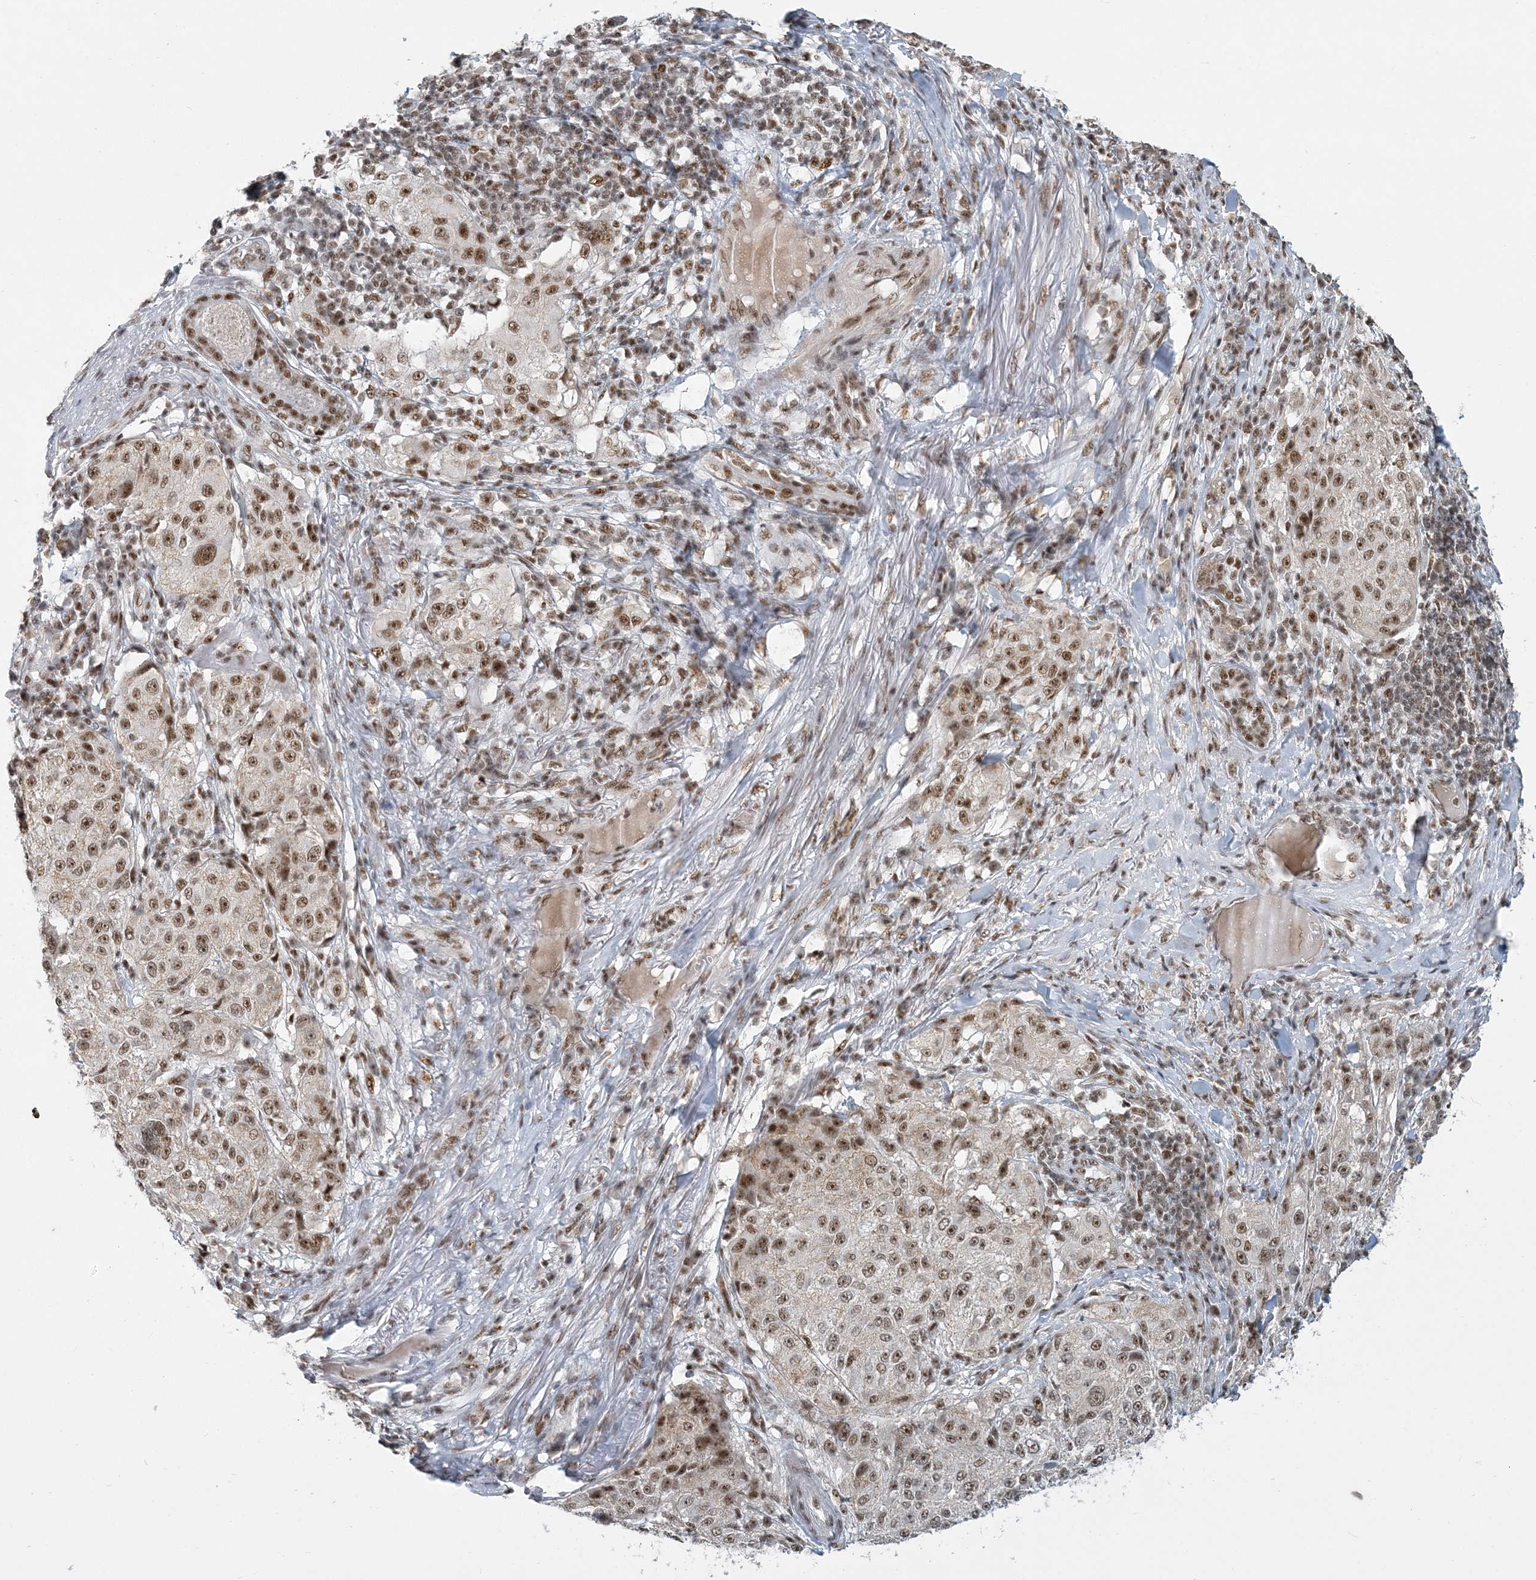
{"staining": {"intensity": "moderate", "quantity": ">75%", "location": "nuclear"}, "tissue": "melanoma", "cell_type": "Tumor cells", "image_type": "cancer", "snomed": [{"axis": "morphology", "description": "Necrosis, NOS"}, {"axis": "morphology", "description": "Malignant melanoma, NOS"}, {"axis": "topography", "description": "Skin"}], "caption": "Immunohistochemistry (IHC) (DAB) staining of human melanoma exhibits moderate nuclear protein staining in approximately >75% of tumor cells.", "gene": "PLRG1", "patient": {"sex": "female", "age": 87}}